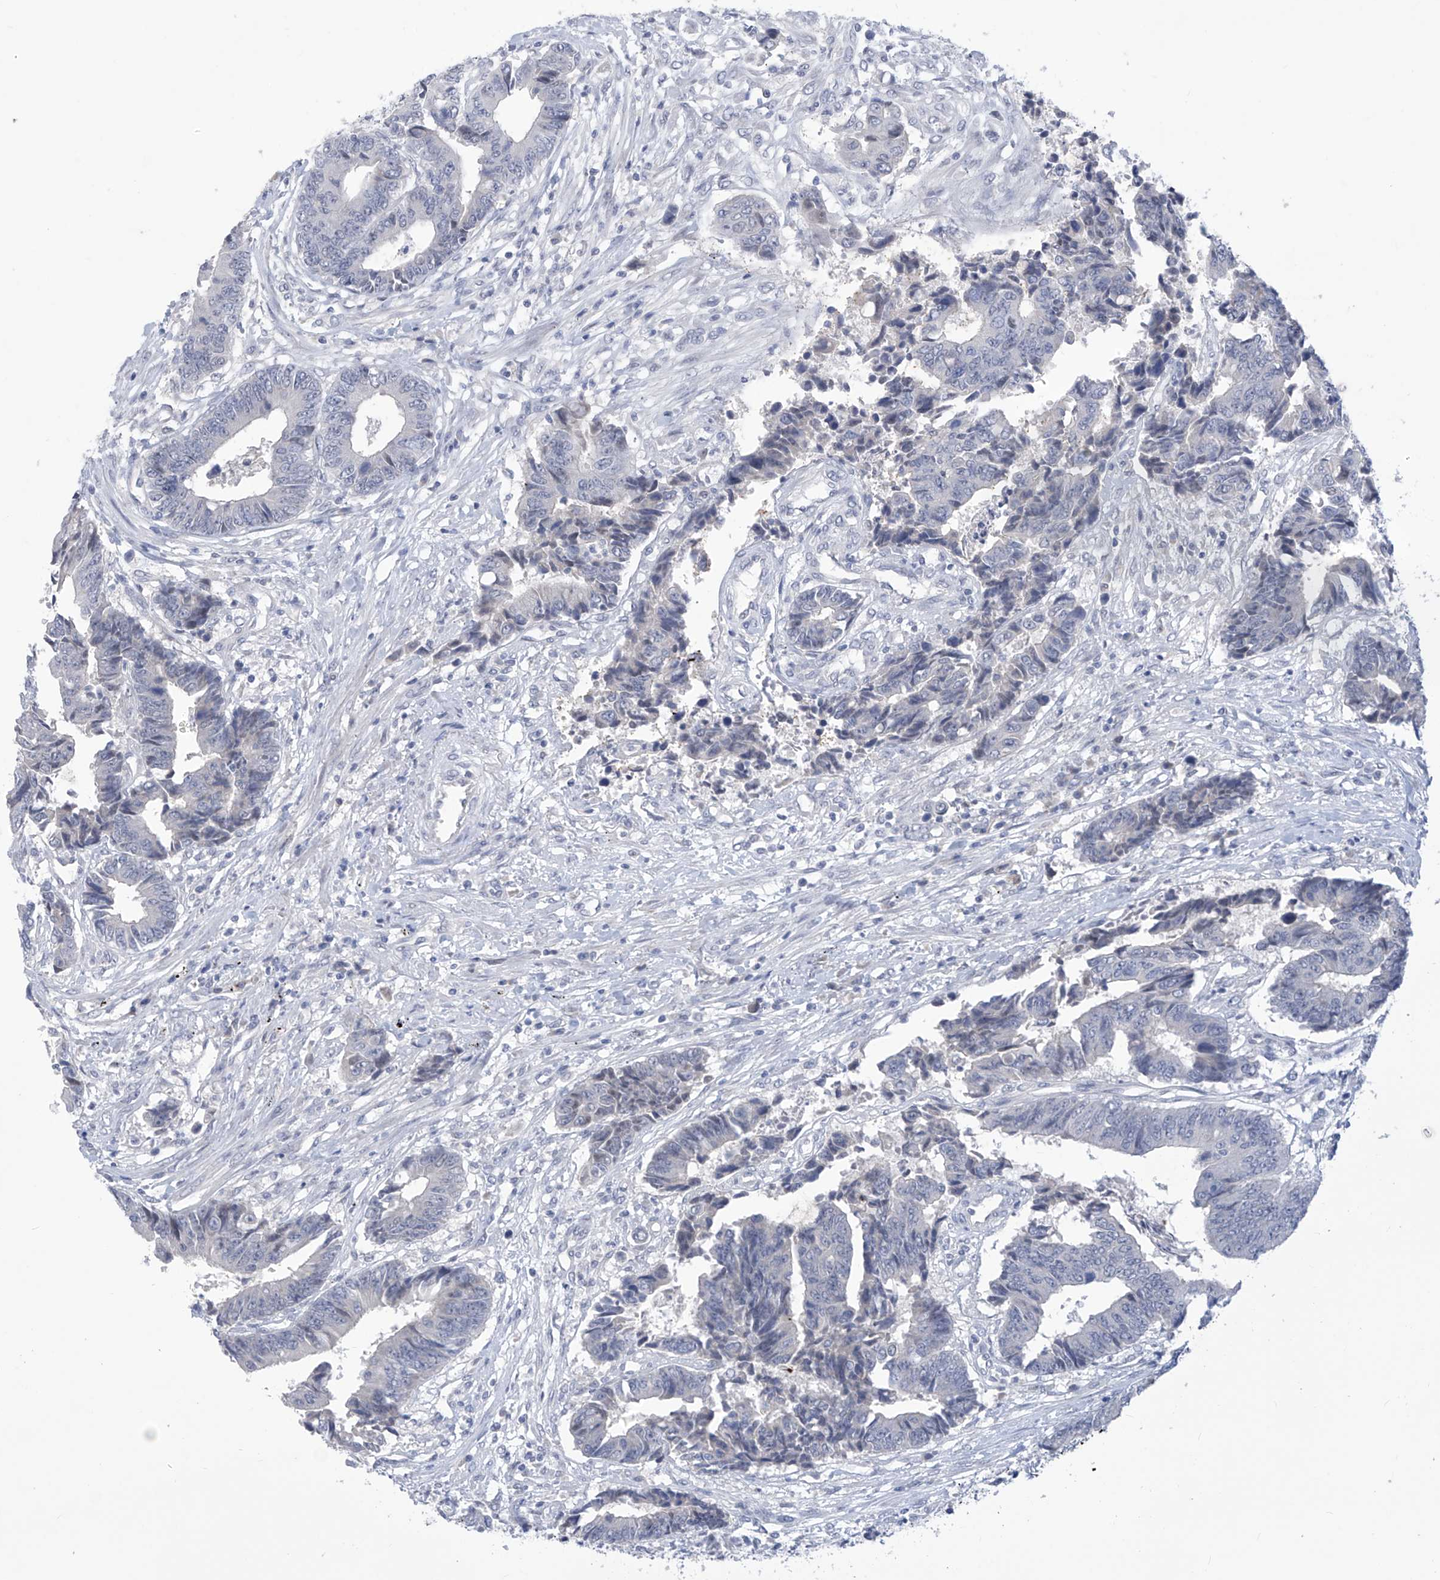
{"staining": {"intensity": "negative", "quantity": "none", "location": "none"}, "tissue": "colorectal cancer", "cell_type": "Tumor cells", "image_type": "cancer", "snomed": [{"axis": "morphology", "description": "Adenocarcinoma, NOS"}, {"axis": "topography", "description": "Rectum"}], "caption": "Colorectal cancer (adenocarcinoma) was stained to show a protein in brown. There is no significant positivity in tumor cells. (DAB immunohistochemistry (IHC), high magnification).", "gene": "IBA57", "patient": {"sex": "male", "age": 84}}